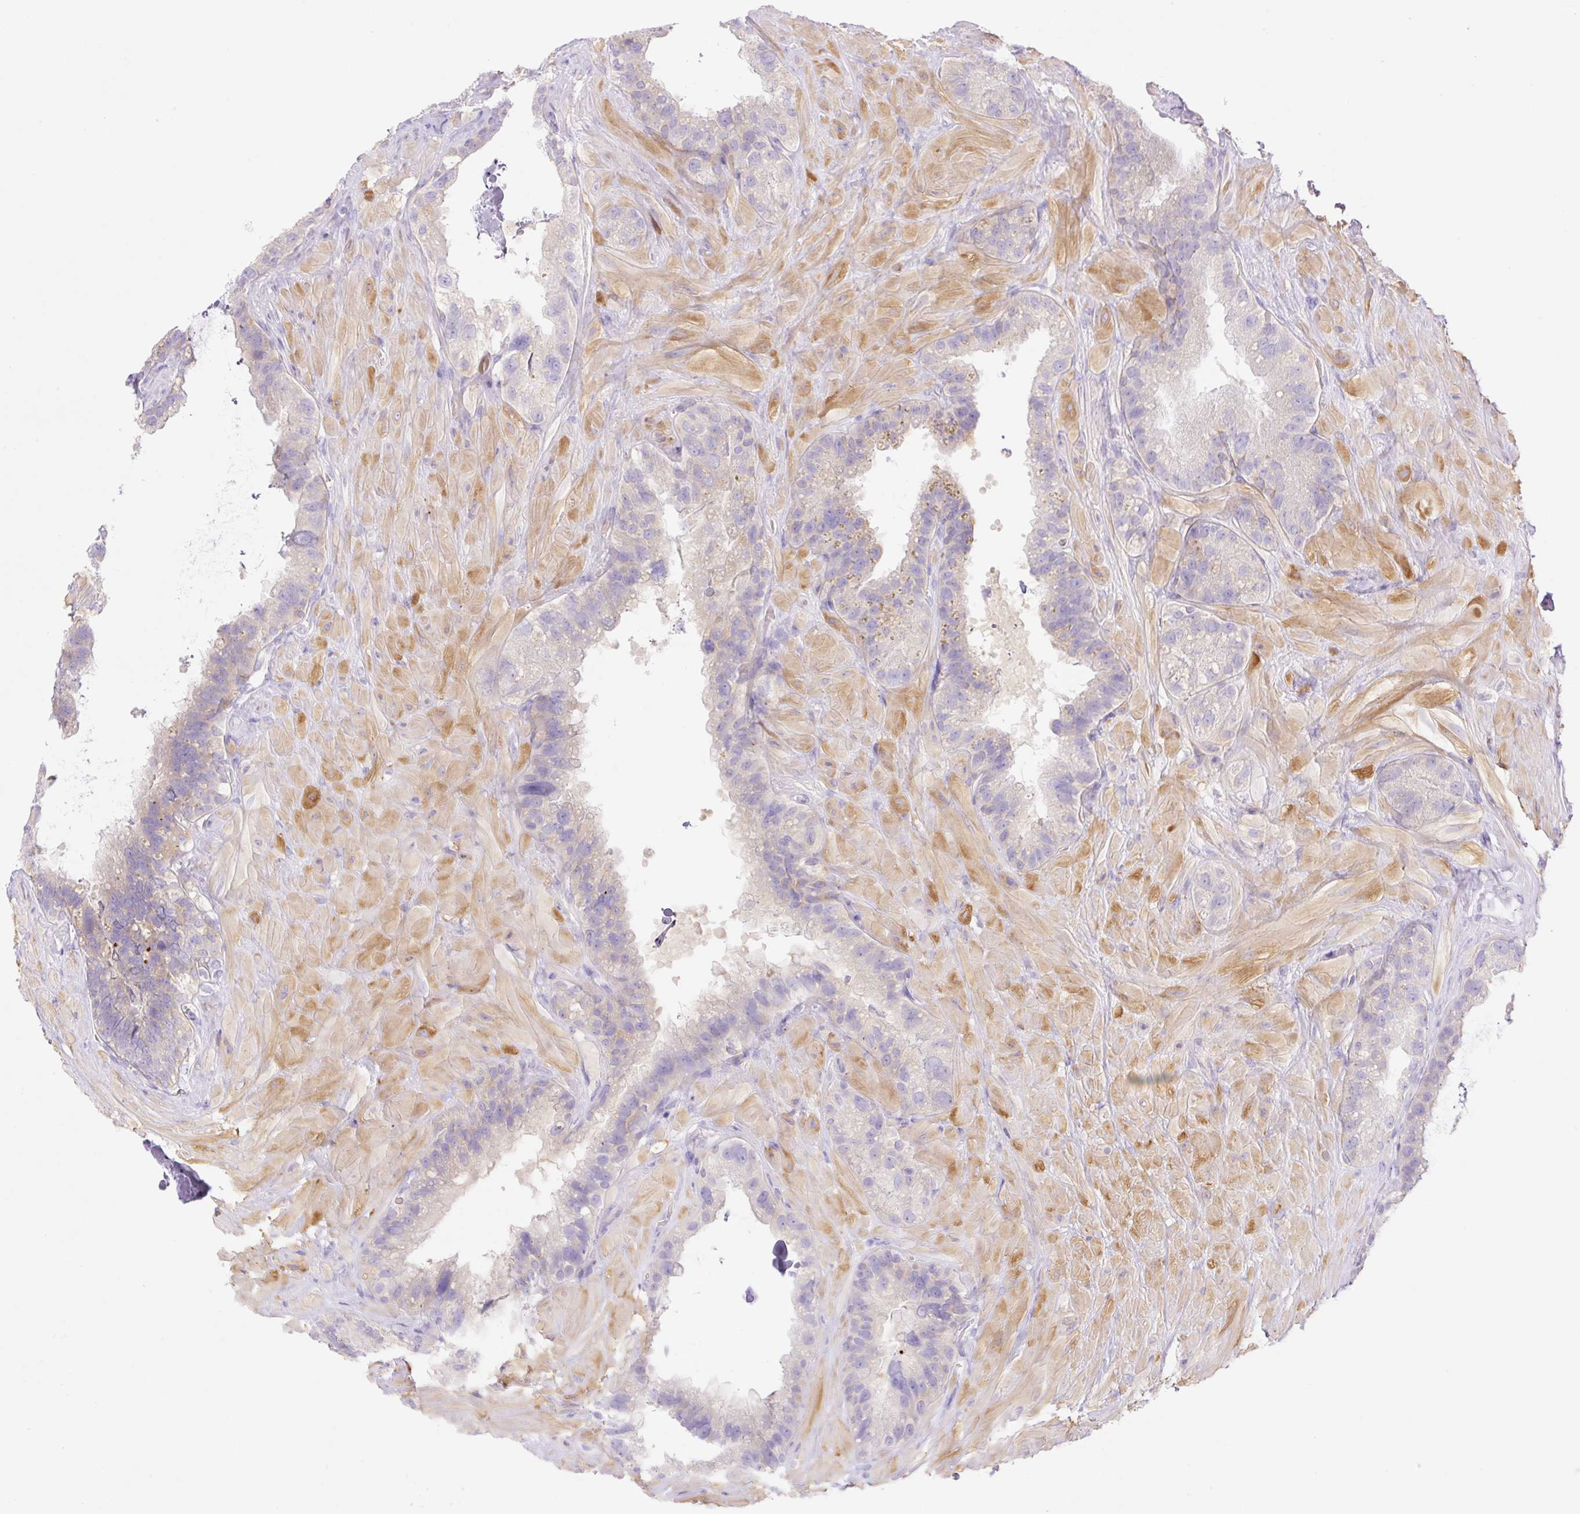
{"staining": {"intensity": "negative", "quantity": "none", "location": "none"}, "tissue": "seminal vesicle", "cell_type": "Glandular cells", "image_type": "normal", "snomed": [{"axis": "morphology", "description": "Normal tissue, NOS"}, {"axis": "topography", "description": "Seminal veicle"}, {"axis": "topography", "description": "Peripheral nerve tissue"}], "caption": "Micrograph shows no protein positivity in glandular cells of benign seminal vesicle.", "gene": "DENND5A", "patient": {"sex": "male", "age": 76}}